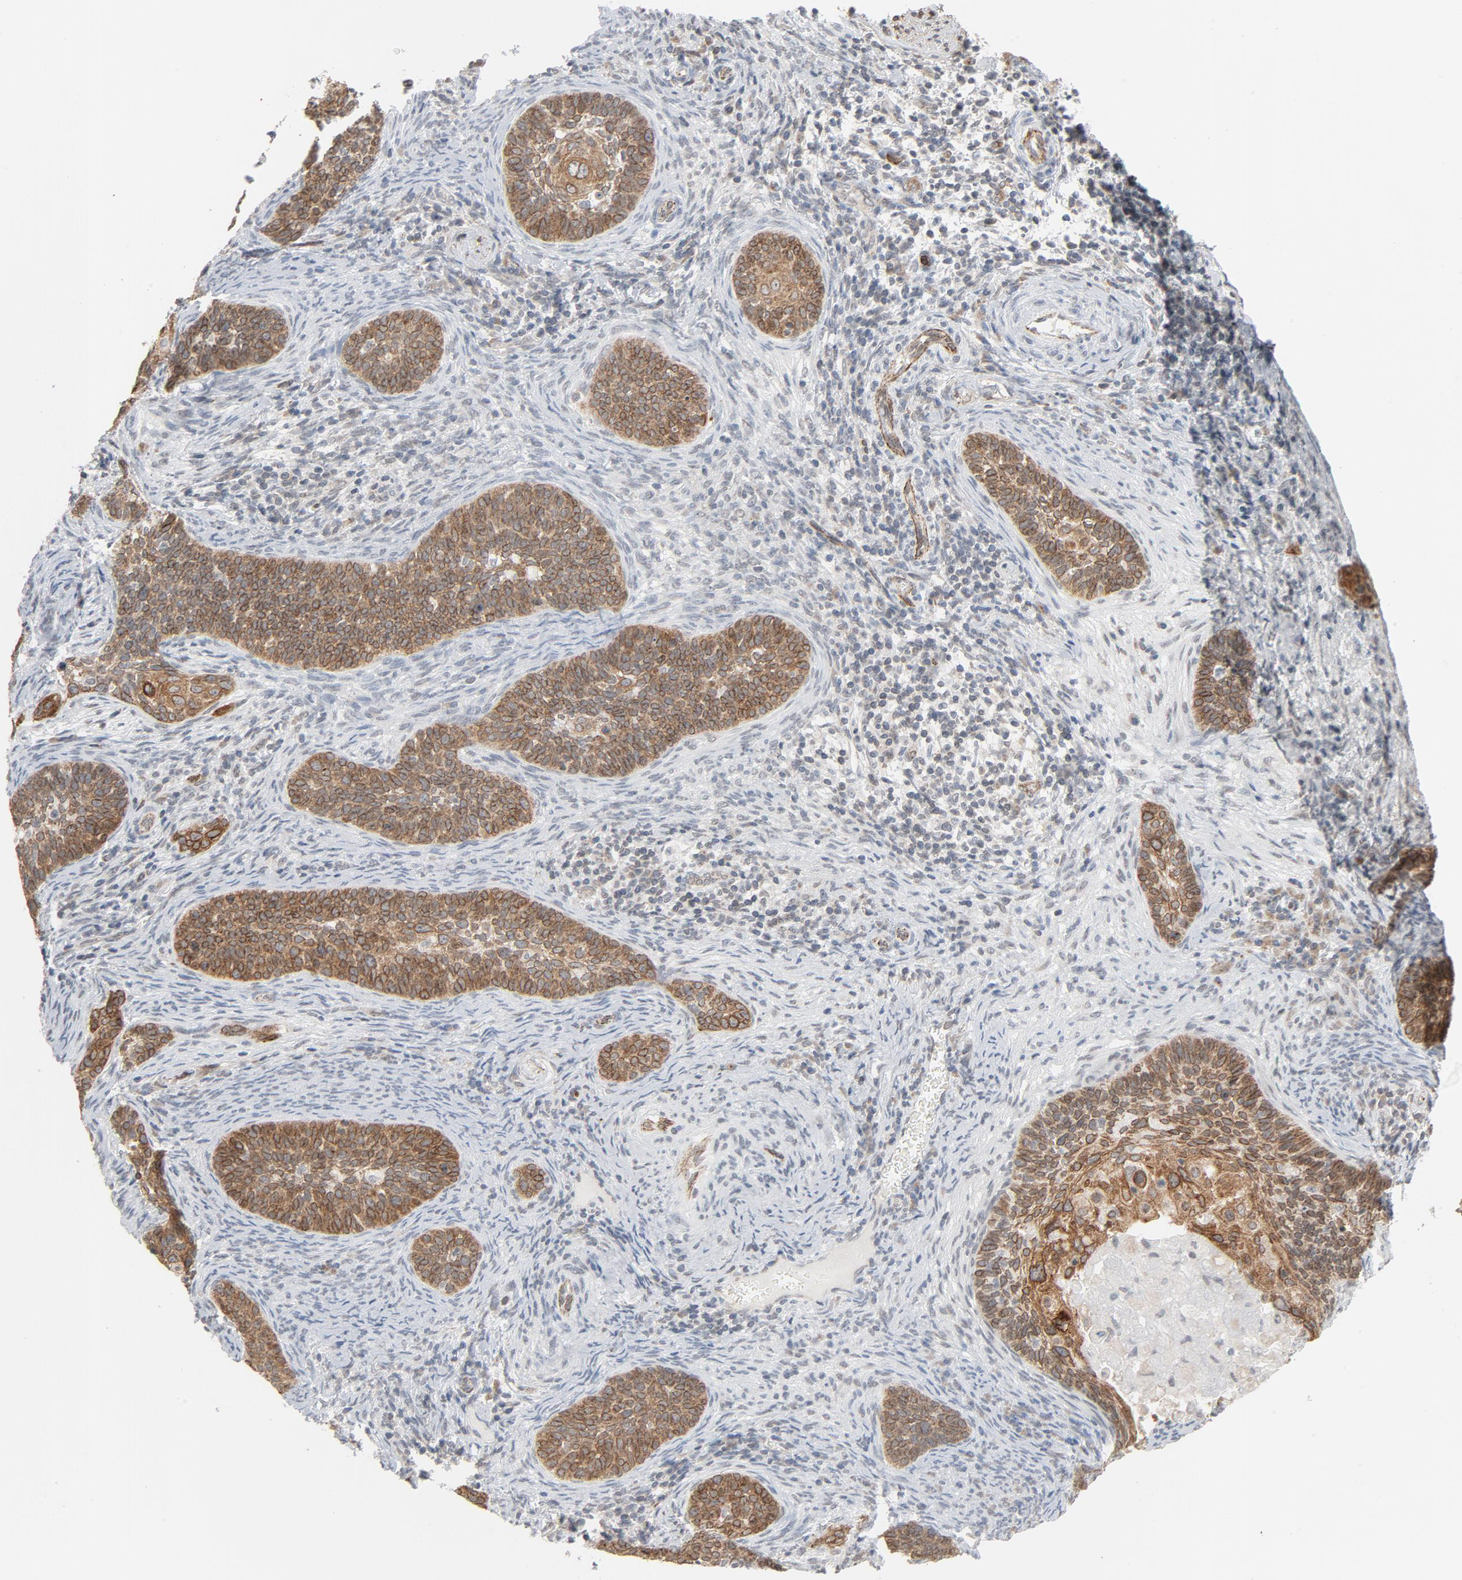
{"staining": {"intensity": "moderate", "quantity": ">75%", "location": "cytoplasmic/membranous"}, "tissue": "cervical cancer", "cell_type": "Tumor cells", "image_type": "cancer", "snomed": [{"axis": "morphology", "description": "Squamous cell carcinoma, NOS"}, {"axis": "topography", "description": "Cervix"}], "caption": "IHC (DAB (3,3'-diaminobenzidine)) staining of human cervical cancer (squamous cell carcinoma) displays moderate cytoplasmic/membranous protein positivity in about >75% of tumor cells.", "gene": "ITPR3", "patient": {"sex": "female", "age": 33}}